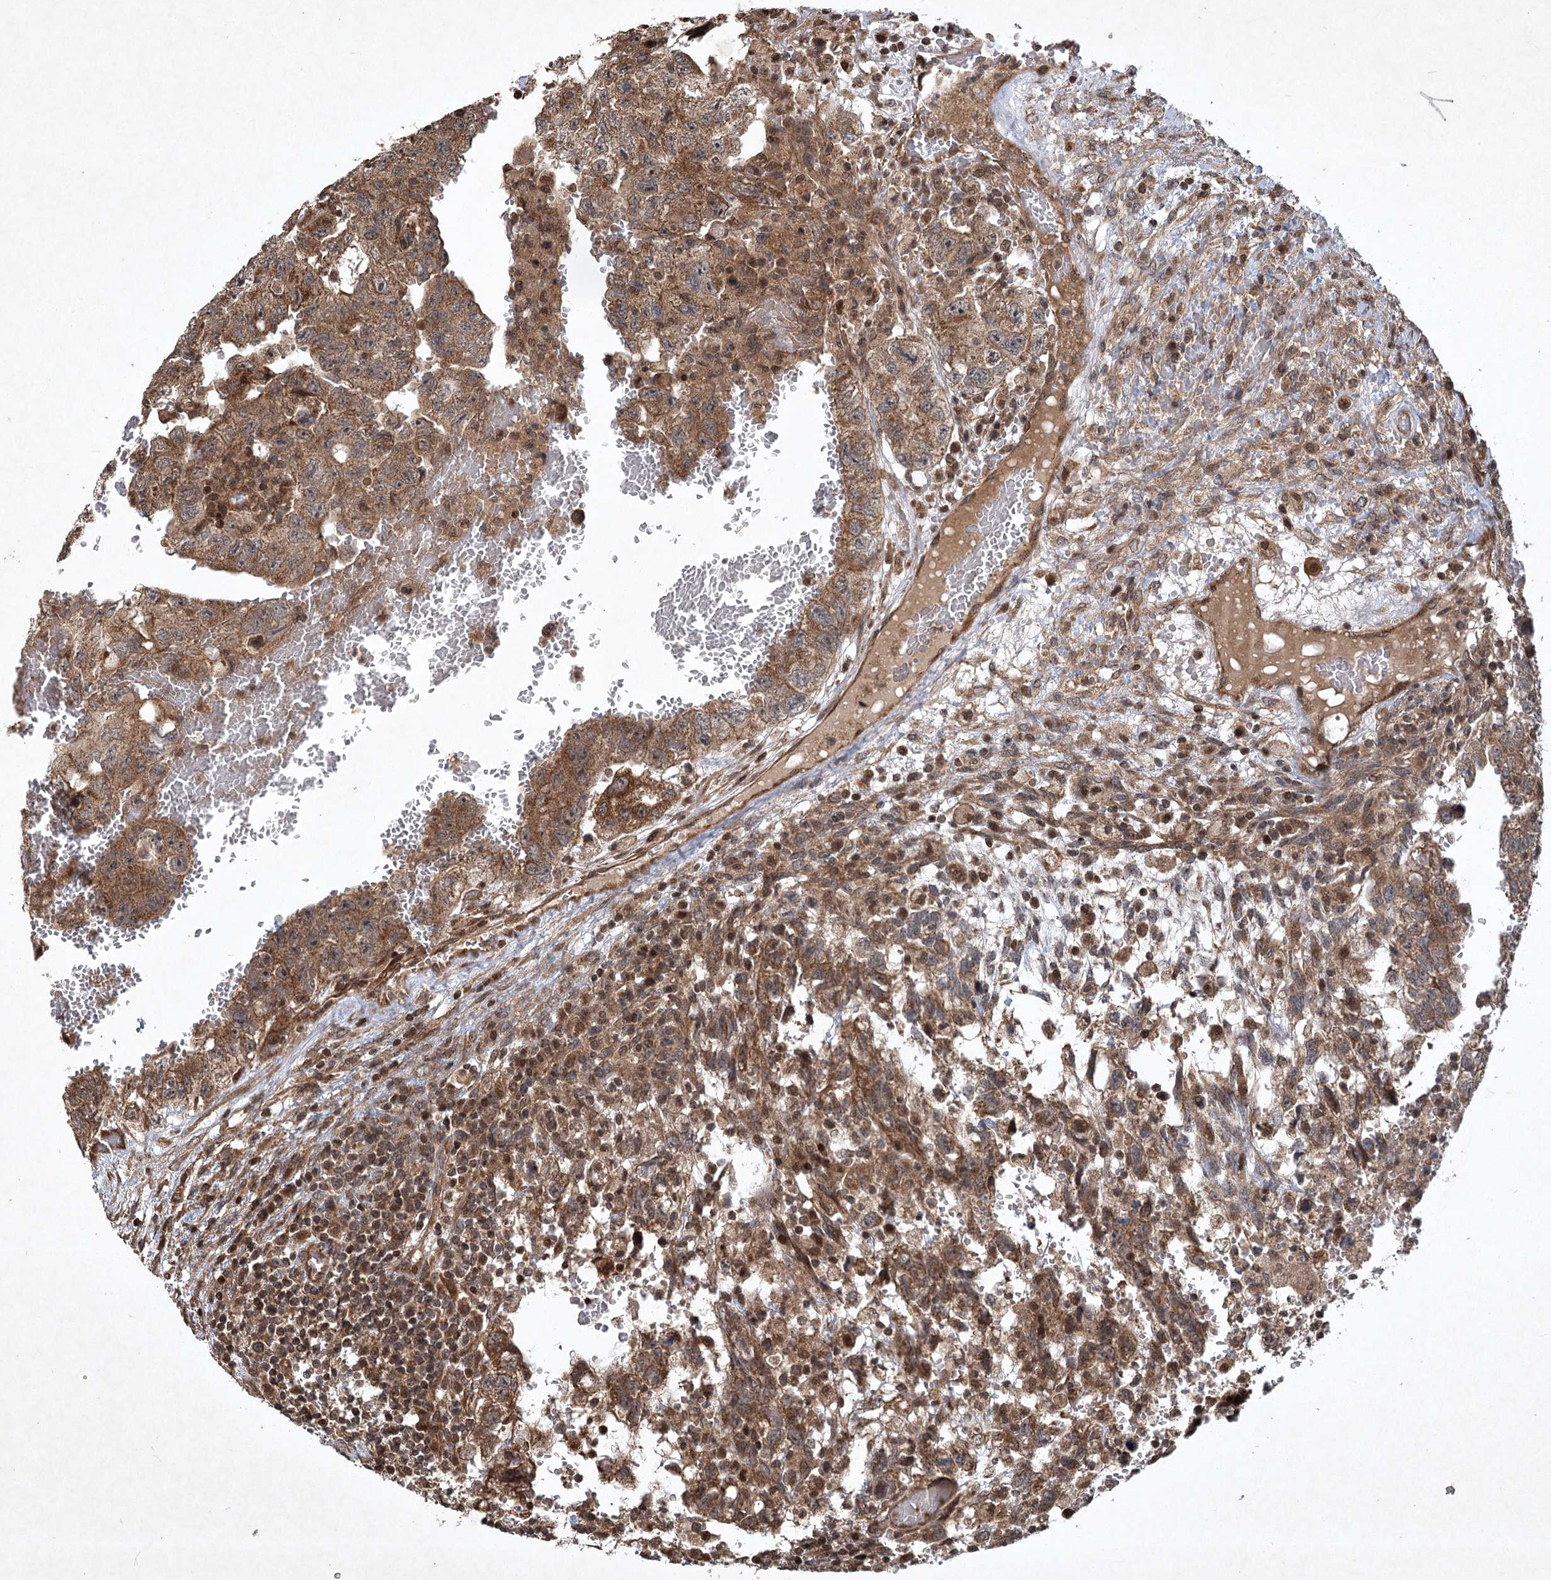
{"staining": {"intensity": "moderate", "quantity": ">75%", "location": "cytoplasmic/membranous"}, "tissue": "testis cancer", "cell_type": "Tumor cells", "image_type": "cancer", "snomed": [{"axis": "morphology", "description": "Carcinoma, Embryonal, NOS"}, {"axis": "topography", "description": "Testis"}], "caption": "A histopathology image of human testis cancer stained for a protein shows moderate cytoplasmic/membranous brown staining in tumor cells.", "gene": "INSIG2", "patient": {"sex": "male", "age": 36}}